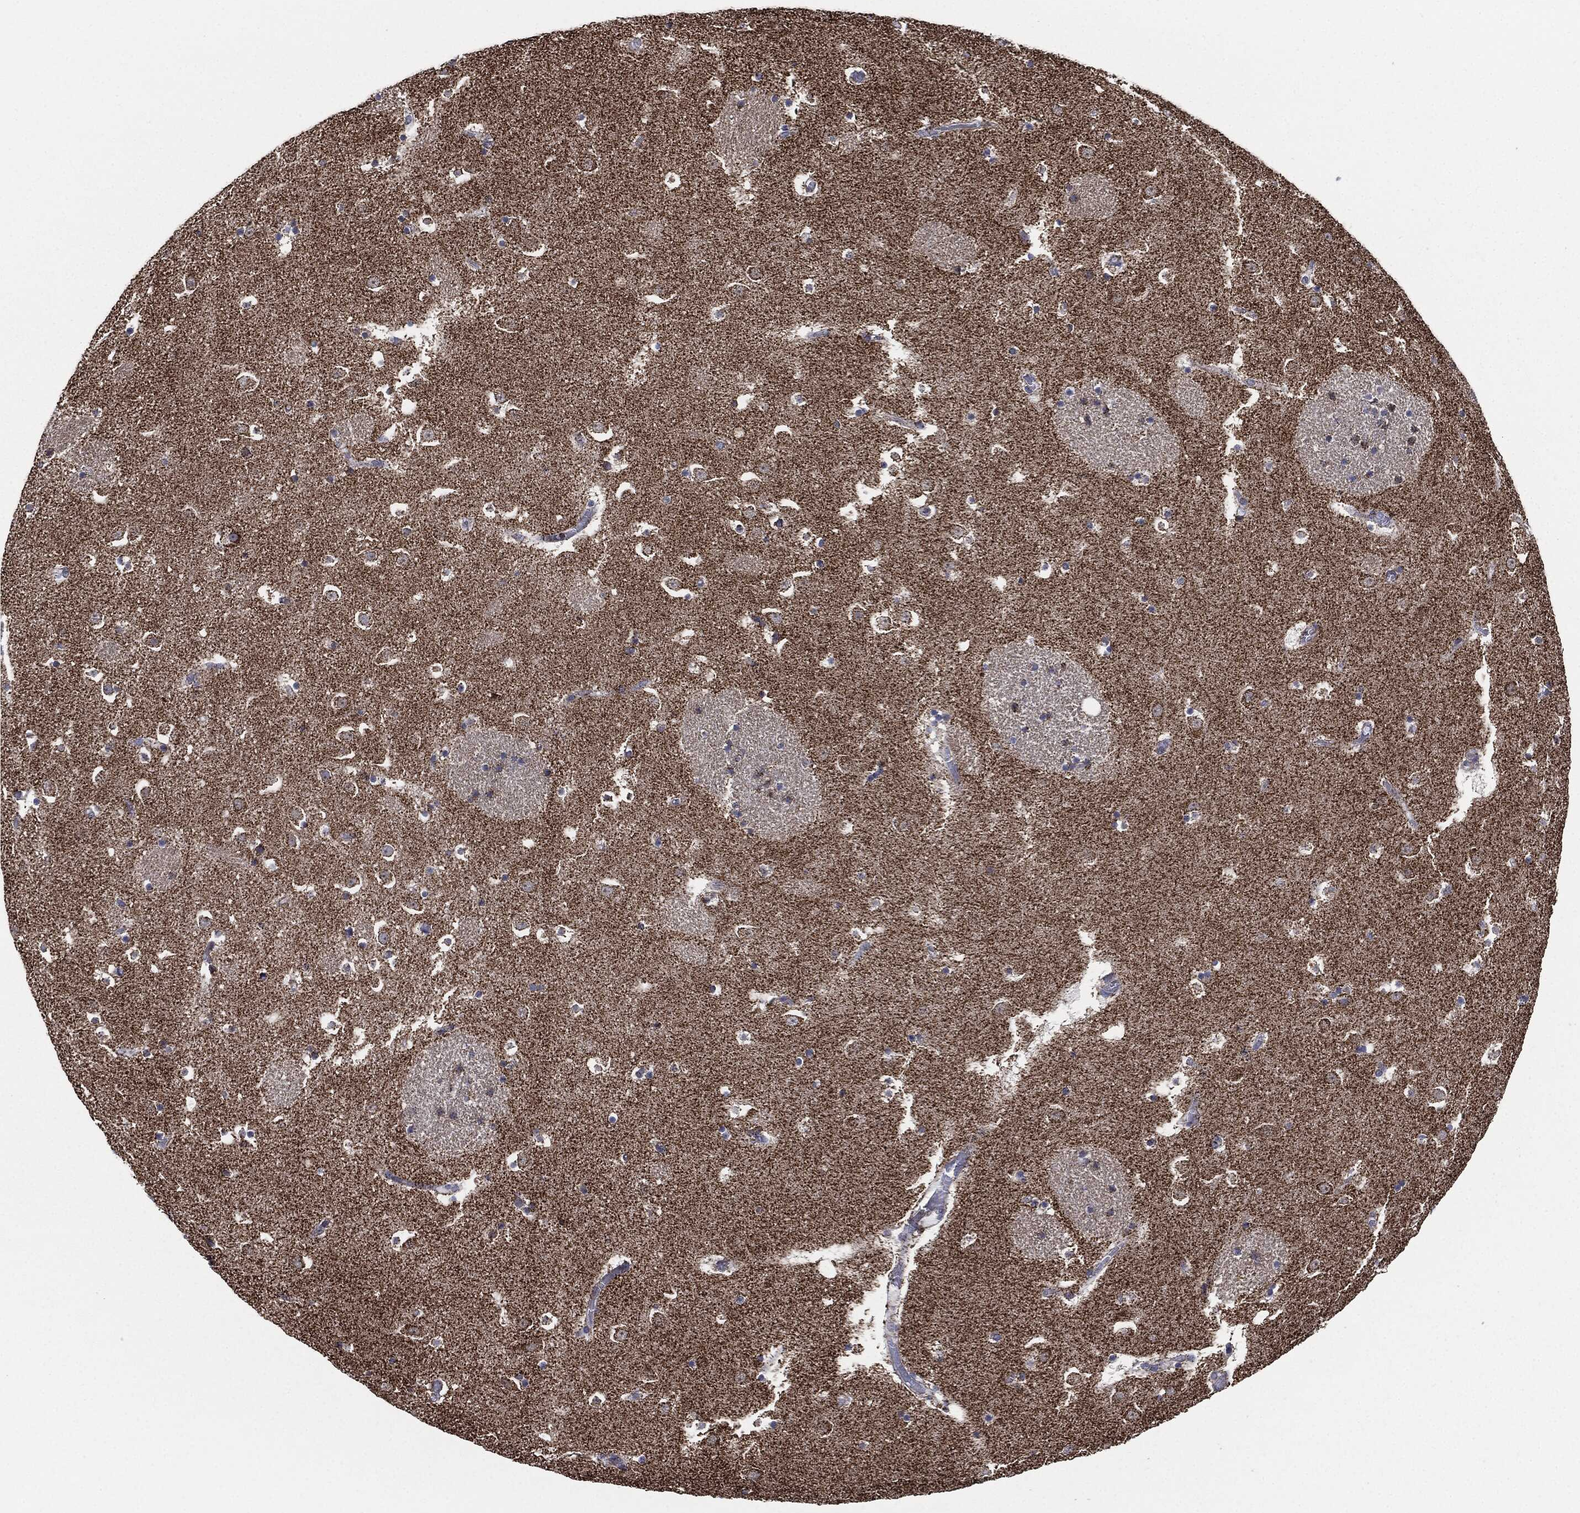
{"staining": {"intensity": "negative", "quantity": "none", "location": "none"}, "tissue": "caudate", "cell_type": "Glial cells", "image_type": "normal", "snomed": [{"axis": "morphology", "description": "Normal tissue, NOS"}, {"axis": "topography", "description": "Lateral ventricle wall"}], "caption": "This is an immunohistochemistry (IHC) micrograph of benign human caudate. There is no staining in glial cells.", "gene": "NDUFV2", "patient": {"sex": "female", "age": 42}}